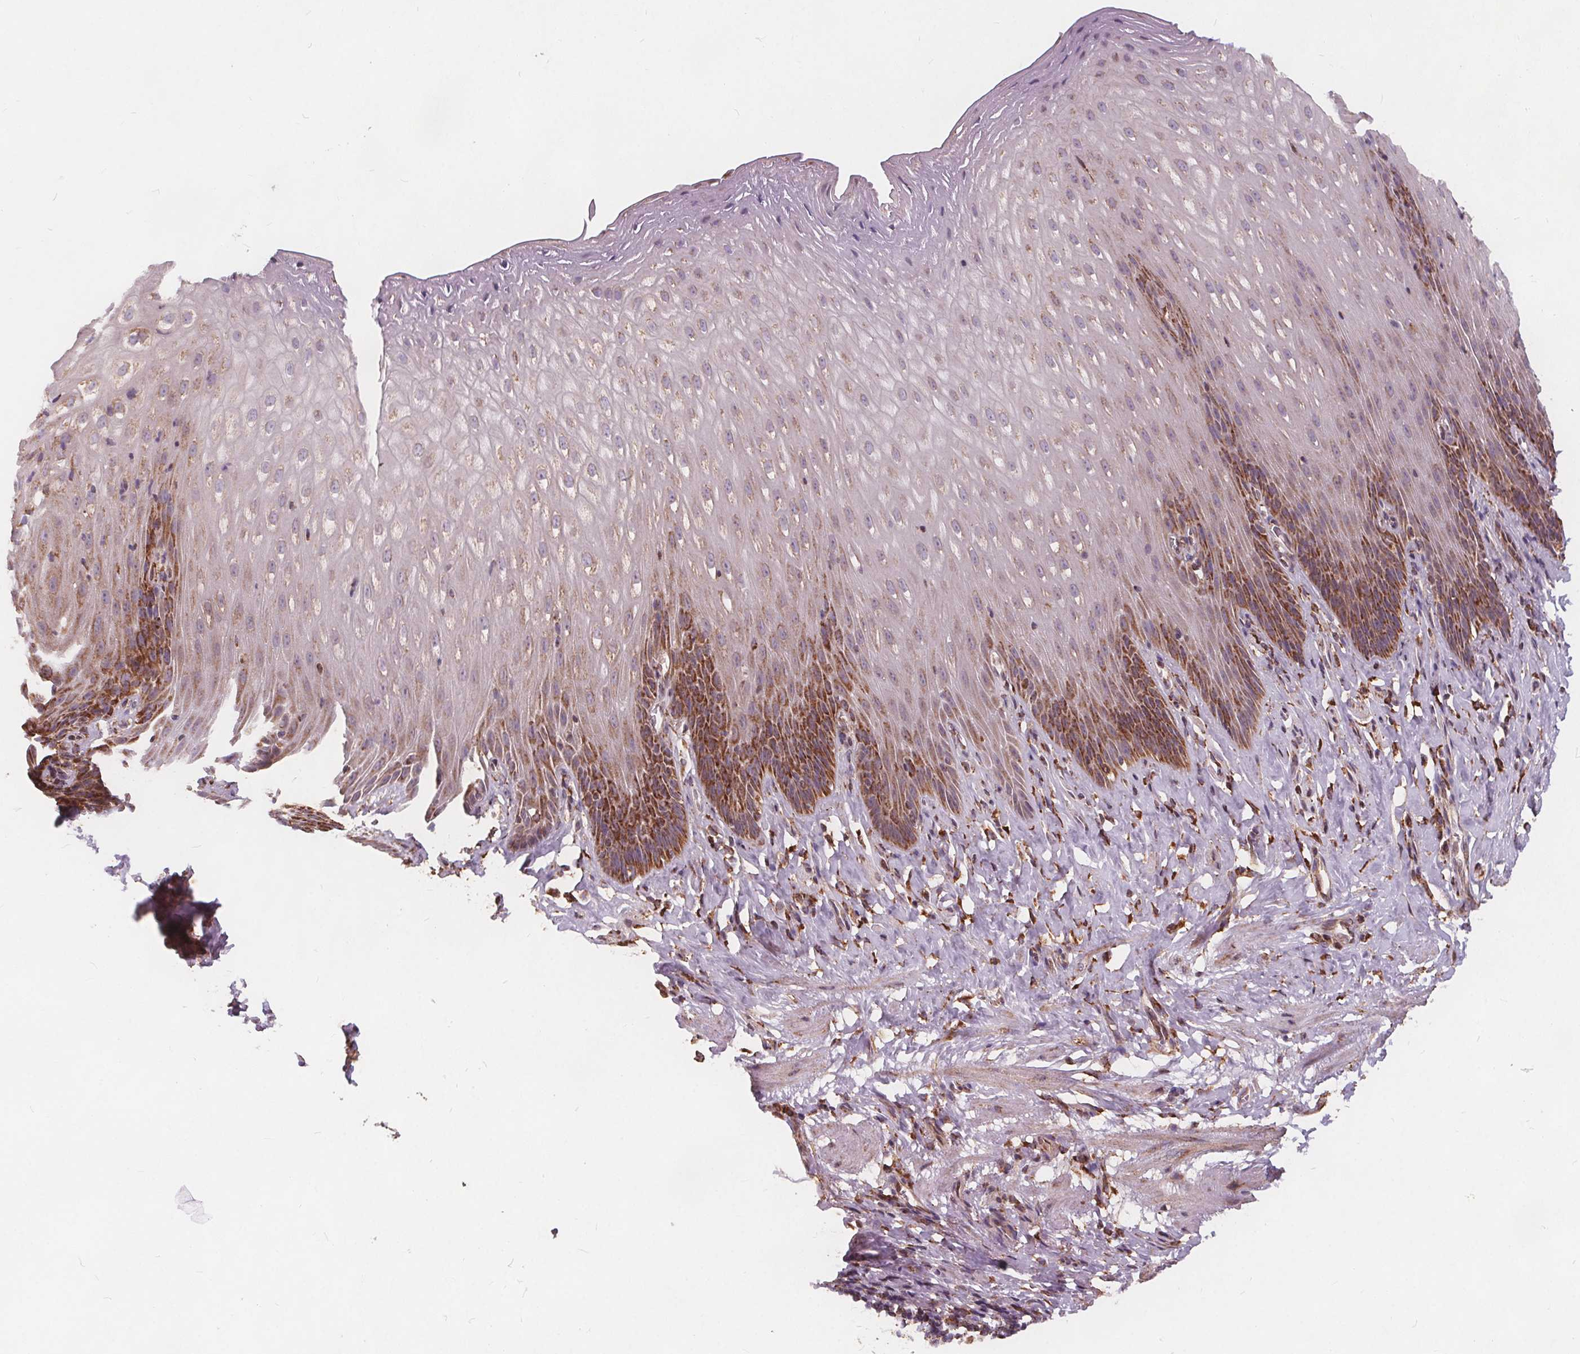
{"staining": {"intensity": "moderate", "quantity": "25%-75%", "location": "cytoplasmic/membranous"}, "tissue": "esophagus", "cell_type": "Squamous epithelial cells", "image_type": "normal", "snomed": [{"axis": "morphology", "description": "Normal tissue, NOS"}, {"axis": "topography", "description": "Esophagus"}], "caption": "Immunohistochemical staining of unremarkable esophagus exhibits 25%-75% levels of moderate cytoplasmic/membranous protein expression in about 25%-75% of squamous epithelial cells. (brown staining indicates protein expression, while blue staining denotes nuclei).", "gene": "PLSCR3", "patient": {"sex": "female", "age": 61}}